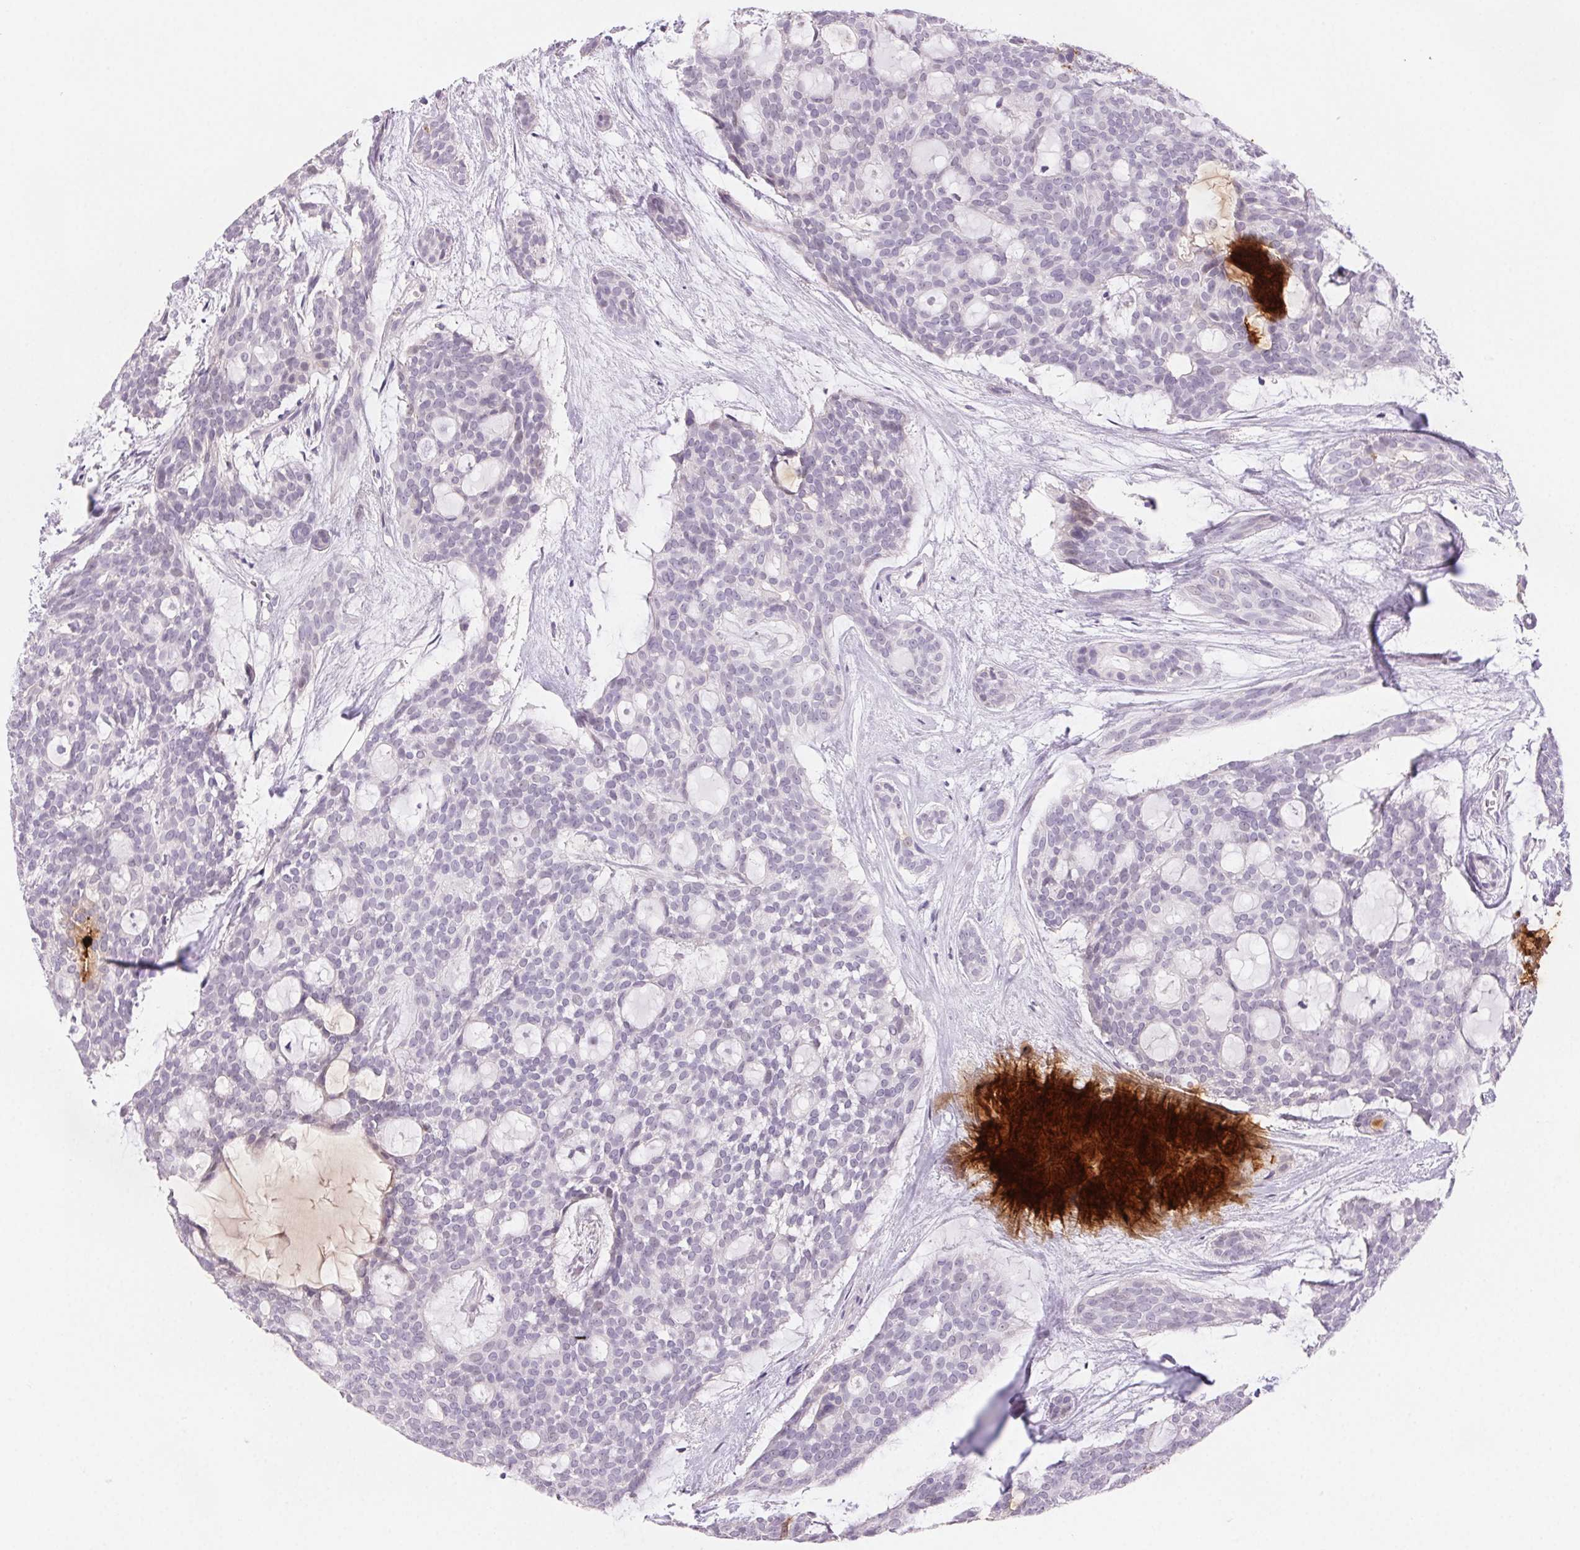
{"staining": {"intensity": "negative", "quantity": "none", "location": "none"}, "tissue": "head and neck cancer", "cell_type": "Tumor cells", "image_type": "cancer", "snomed": [{"axis": "morphology", "description": "Adenocarcinoma, NOS"}, {"axis": "topography", "description": "Head-Neck"}], "caption": "Histopathology image shows no significant protein expression in tumor cells of head and neck cancer. (DAB IHC, high magnification).", "gene": "BPIFB2", "patient": {"sex": "male", "age": 66}}